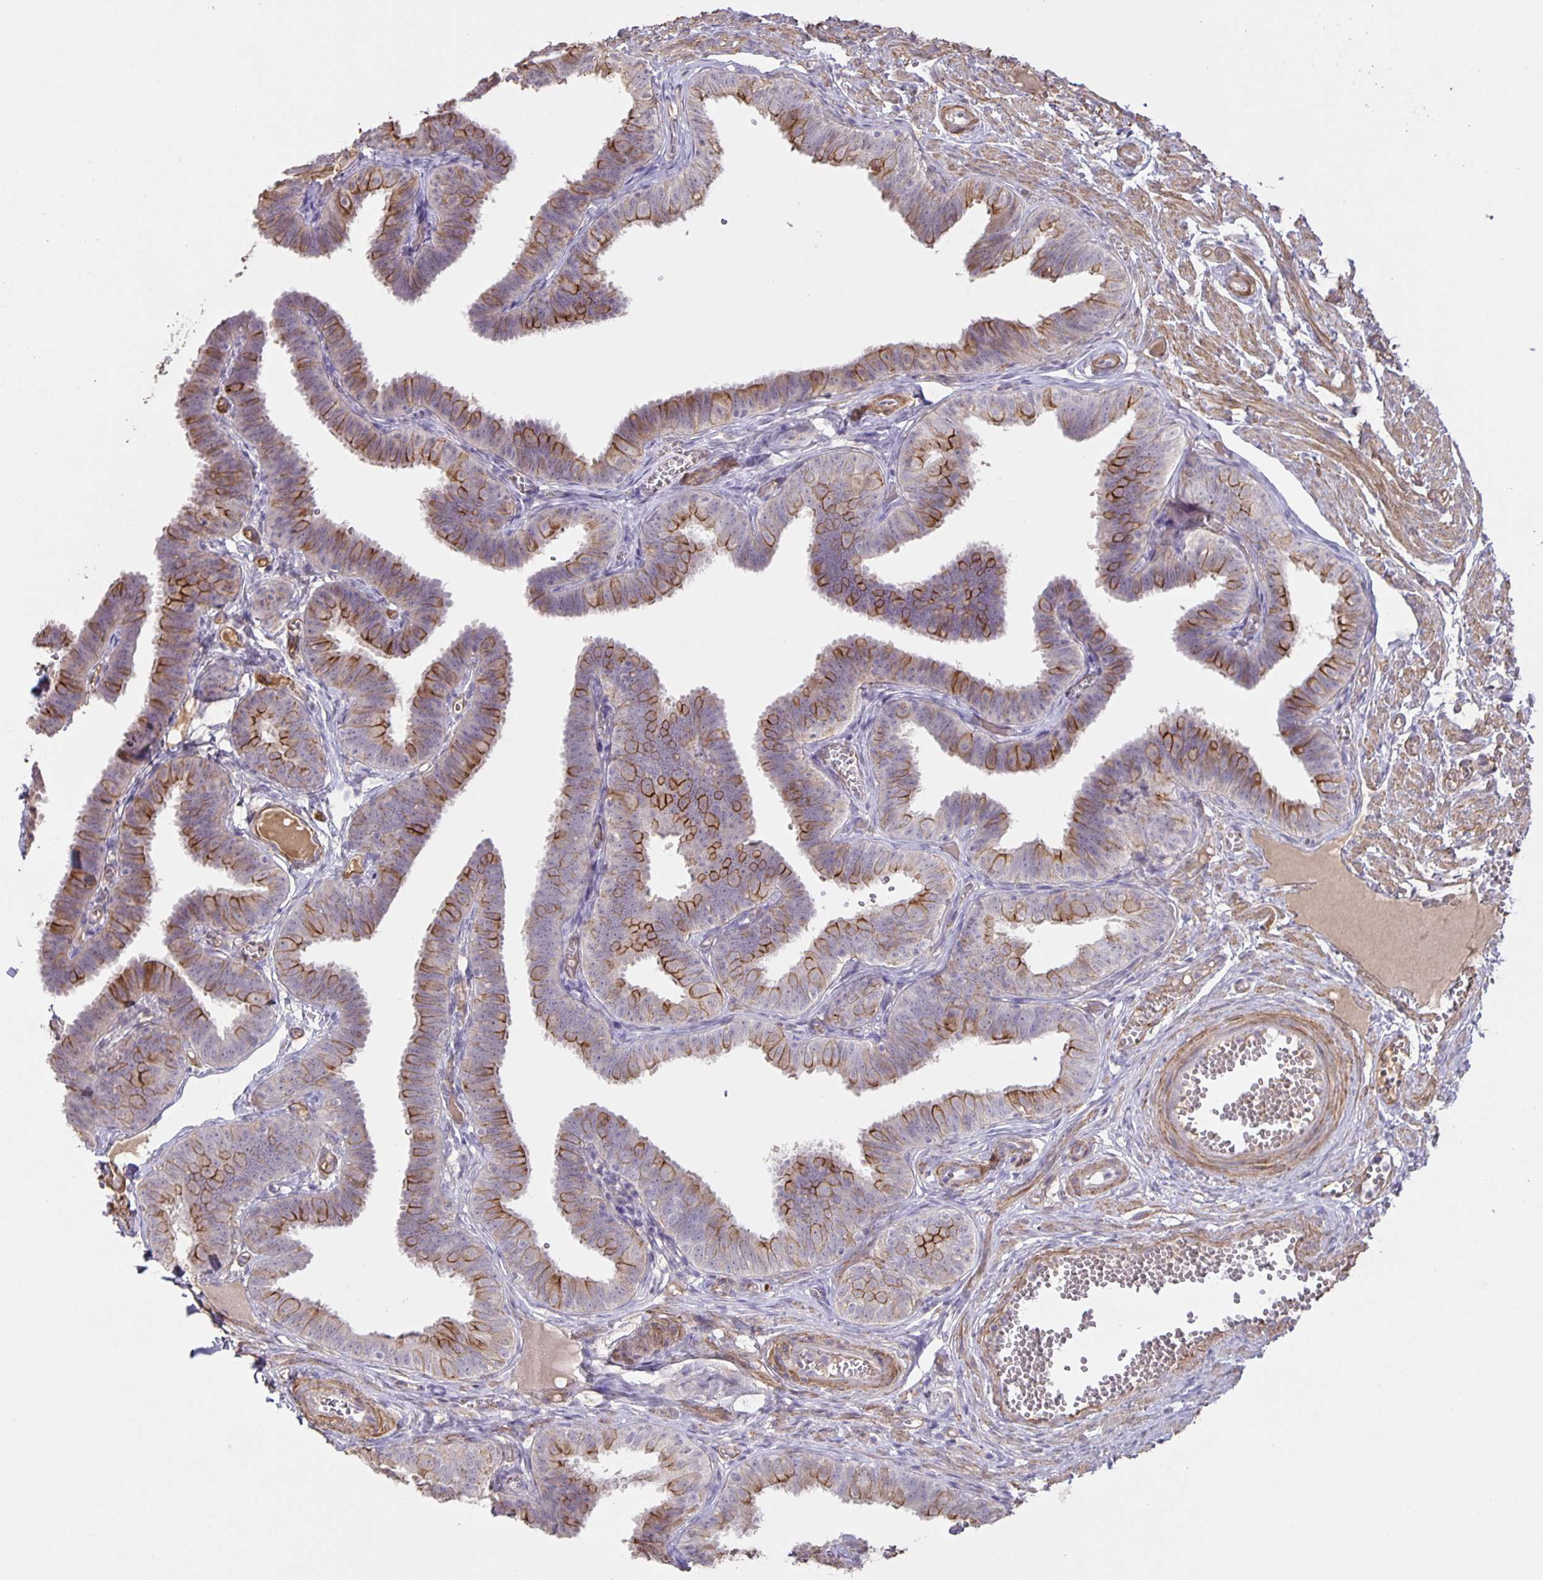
{"staining": {"intensity": "moderate", "quantity": "25%-75%", "location": "cytoplasmic/membranous"}, "tissue": "fallopian tube", "cell_type": "Glandular cells", "image_type": "normal", "snomed": [{"axis": "morphology", "description": "Normal tissue, NOS"}, {"axis": "topography", "description": "Fallopian tube"}], "caption": "A histopathology image of fallopian tube stained for a protein exhibits moderate cytoplasmic/membranous brown staining in glandular cells.", "gene": "SRCIN1", "patient": {"sex": "female", "age": 25}}